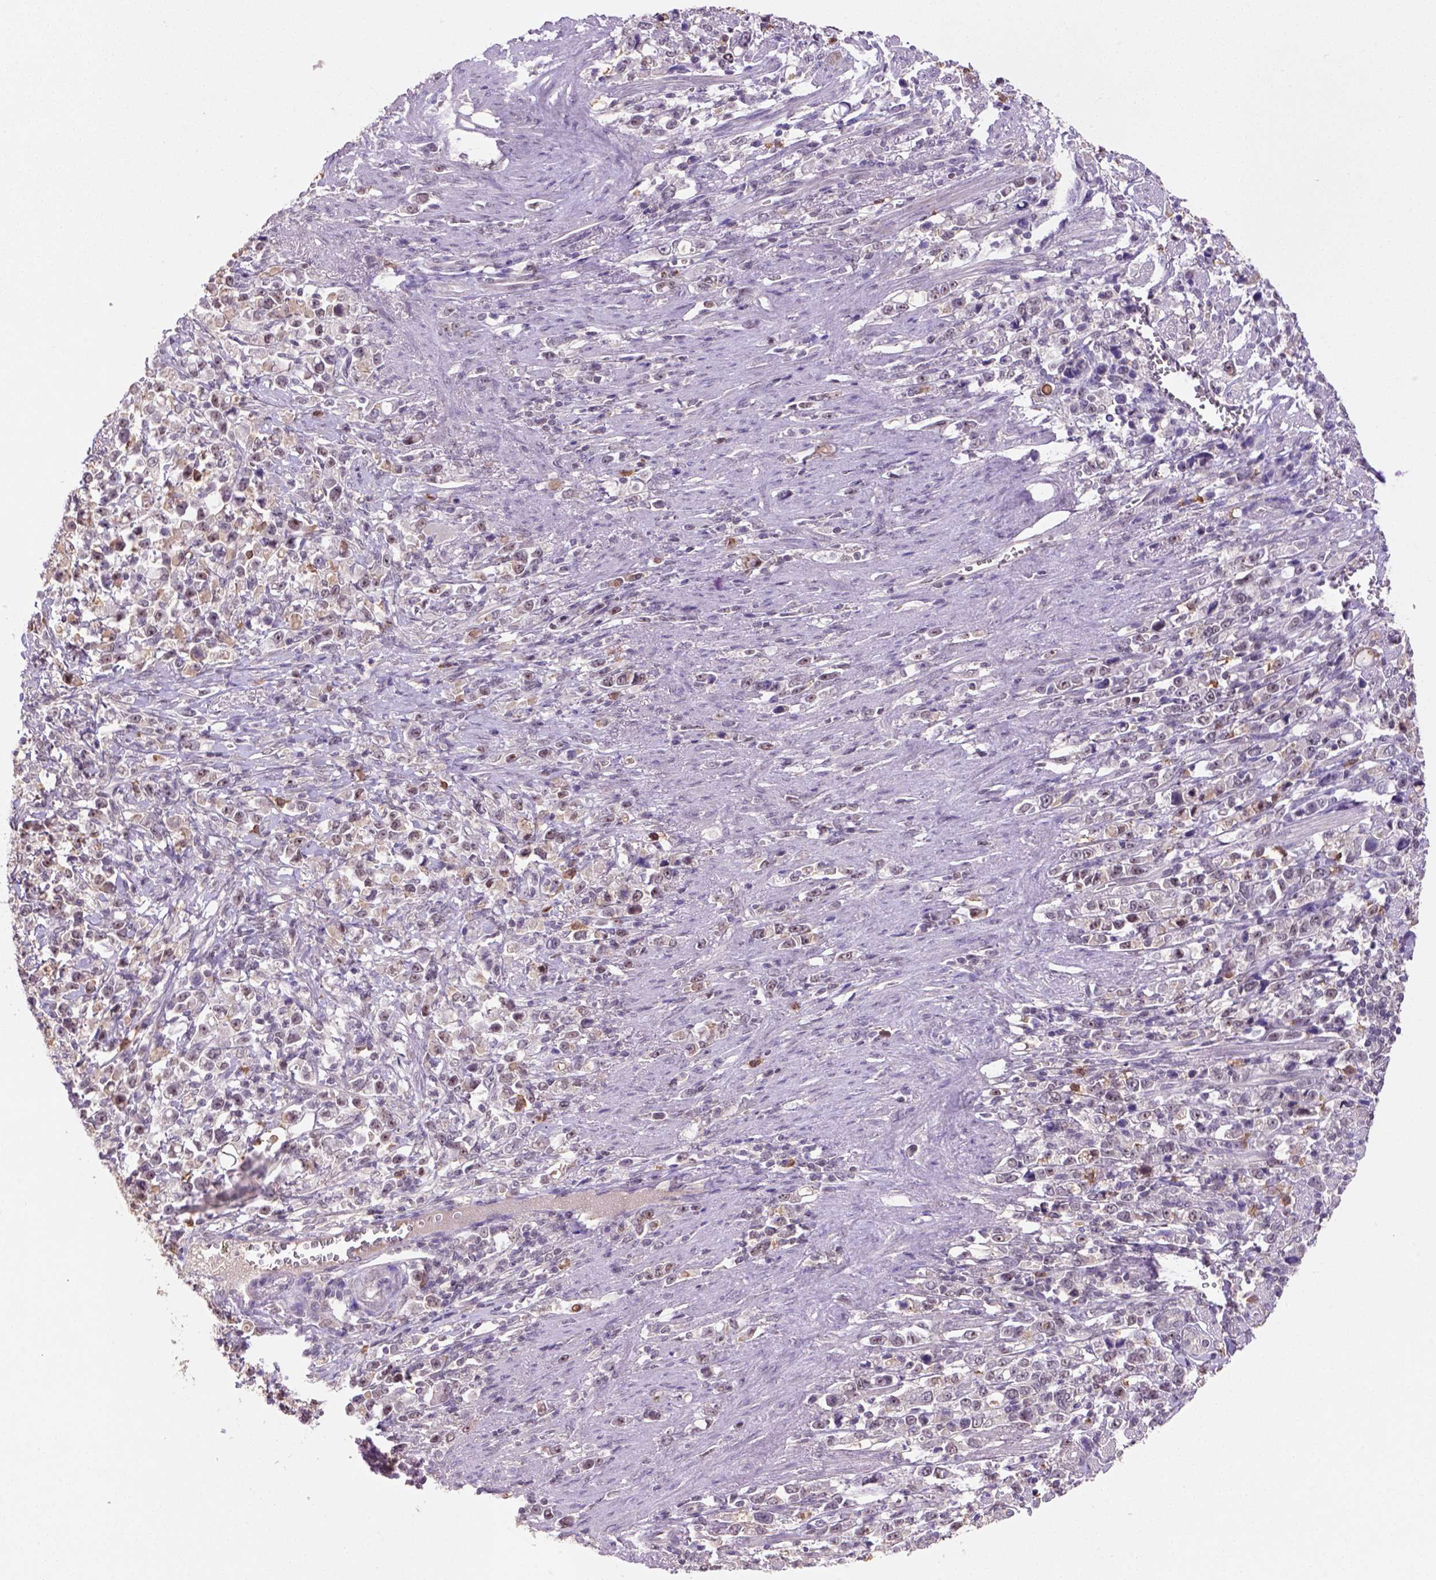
{"staining": {"intensity": "weak", "quantity": "25%-75%", "location": "cytoplasmic/membranous,nuclear"}, "tissue": "stomach cancer", "cell_type": "Tumor cells", "image_type": "cancer", "snomed": [{"axis": "morphology", "description": "Adenocarcinoma, NOS"}, {"axis": "topography", "description": "Stomach"}], "caption": "Immunohistochemistry (IHC) image of stomach adenocarcinoma stained for a protein (brown), which reveals low levels of weak cytoplasmic/membranous and nuclear expression in approximately 25%-75% of tumor cells.", "gene": "SCML4", "patient": {"sex": "male", "age": 63}}